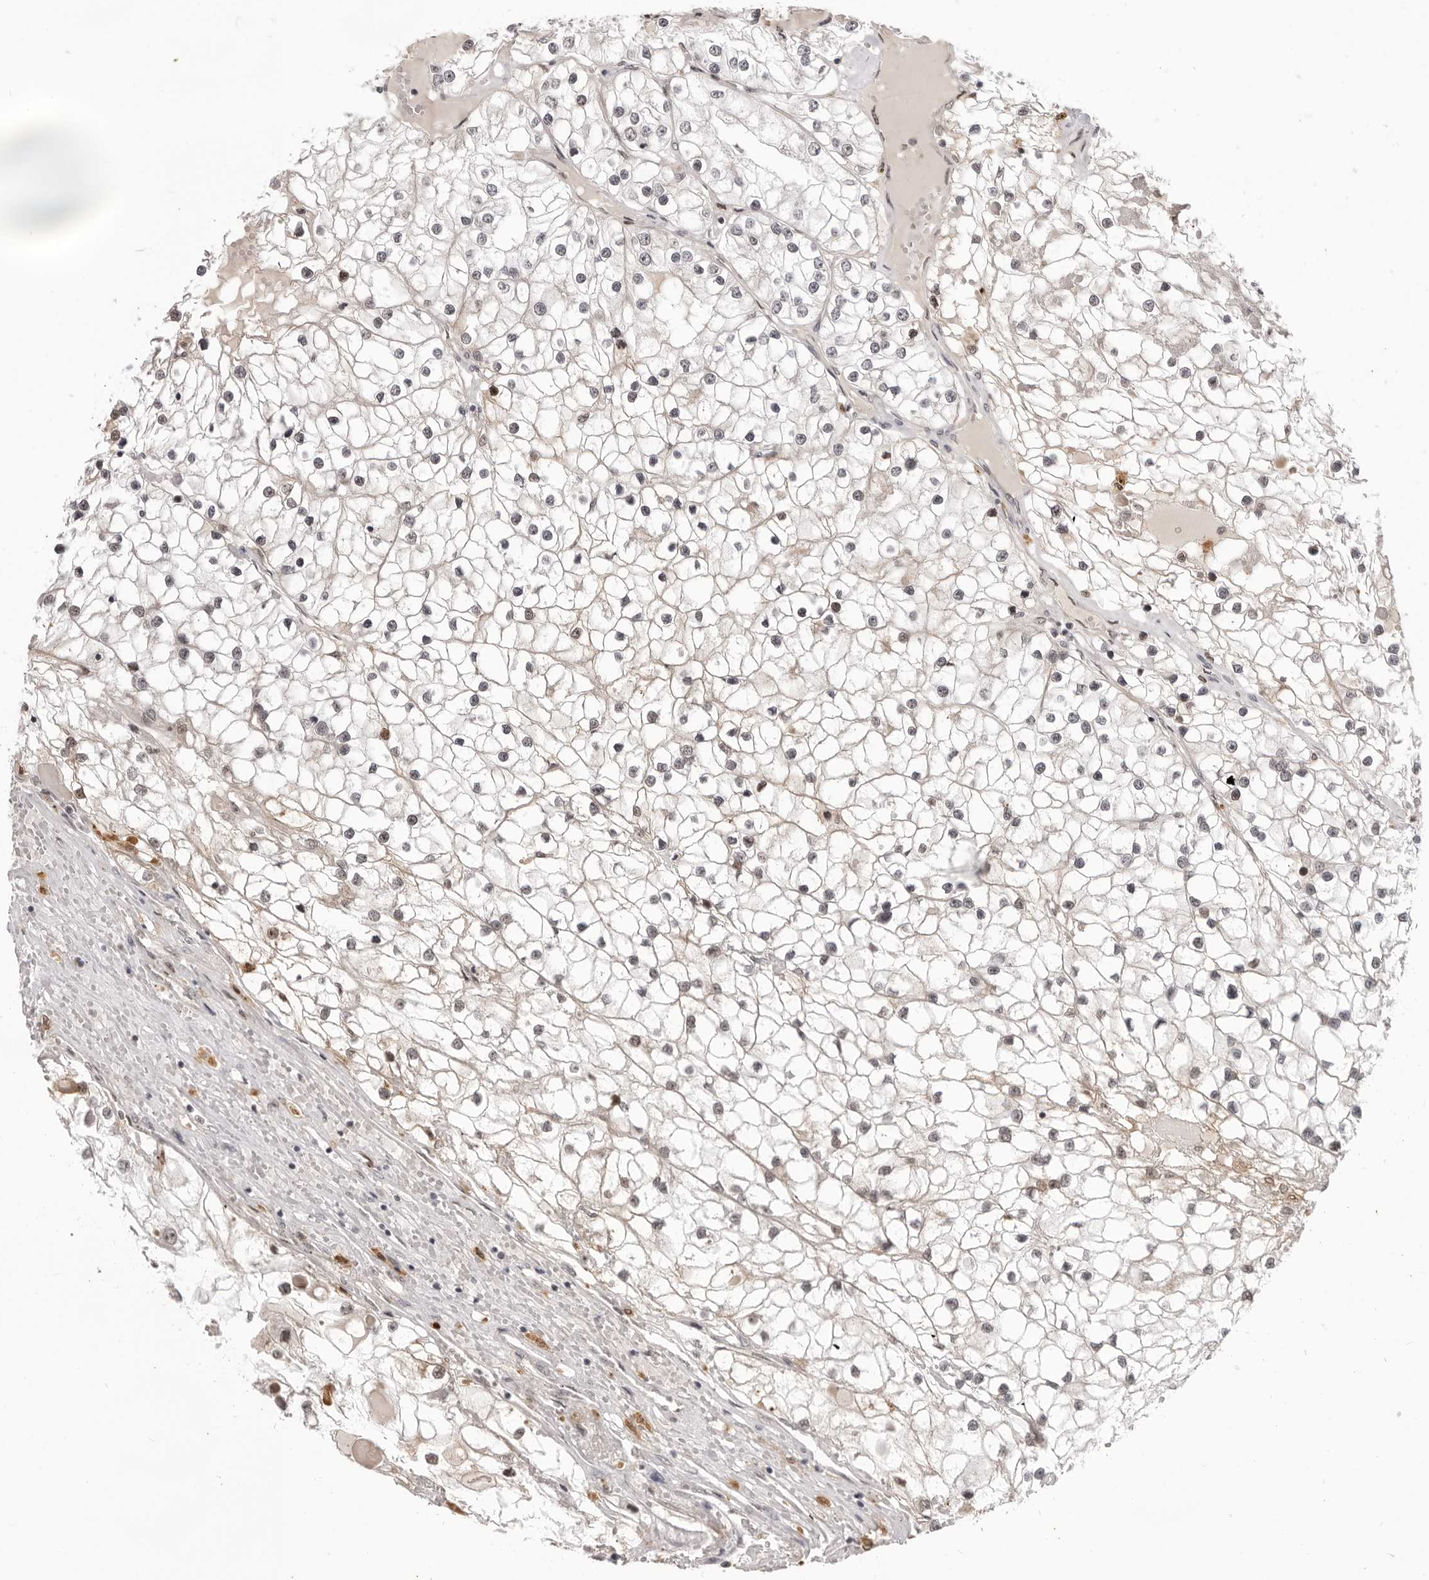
{"staining": {"intensity": "weak", "quantity": "<25%", "location": "nuclear"}, "tissue": "renal cancer", "cell_type": "Tumor cells", "image_type": "cancer", "snomed": [{"axis": "morphology", "description": "Adenocarcinoma, NOS"}, {"axis": "topography", "description": "Kidney"}], "caption": "Adenocarcinoma (renal) stained for a protein using IHC exhibits no staining tumor cells.", "gene": "SRGAP2", "patient": {"sex": "male", "age": 68}}